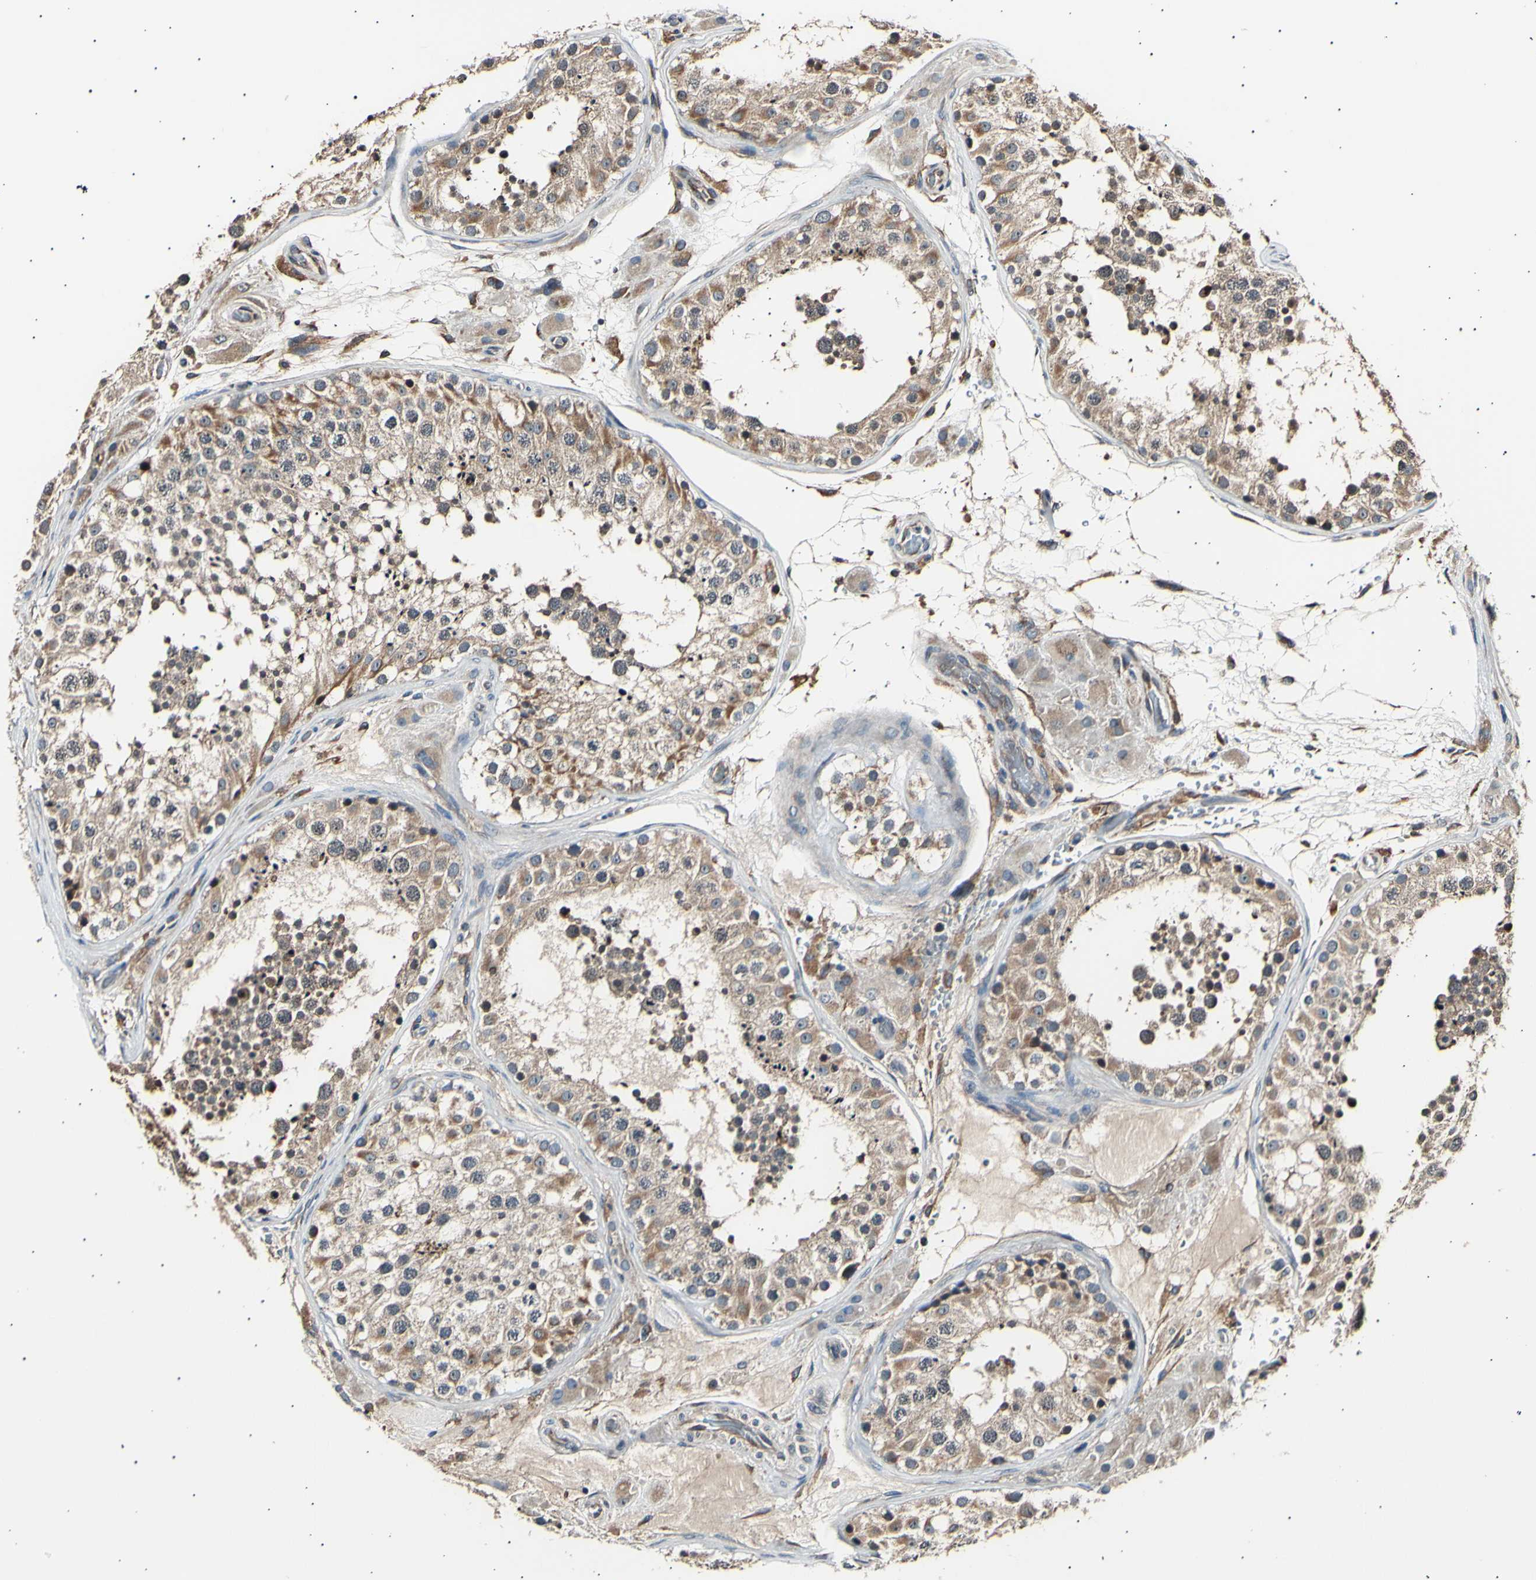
{"staining": {"intensity": "moderate", "quantity": ">75%", "location": "none"}, "tissue": "testis", "cell_type": "Cells in seminiferous ducts", "image_type": "normal", "snomed": [{"axis": "morphology", "description": "Normal tissue, NOS"}, {"axis": "topography", "description": "Testis"}], "caption": "Immunohistochemistry (IHC) image of unremarkable testis: human testis stained using immunohistochemistry (IHC) exhibits medium levels of moderate protein expression localized specifically in the None of cells in seminiferous ducts, appearing as a None brown color.", "gene": "ITGA6", "patient": {"sex": "male", "age": 26}}